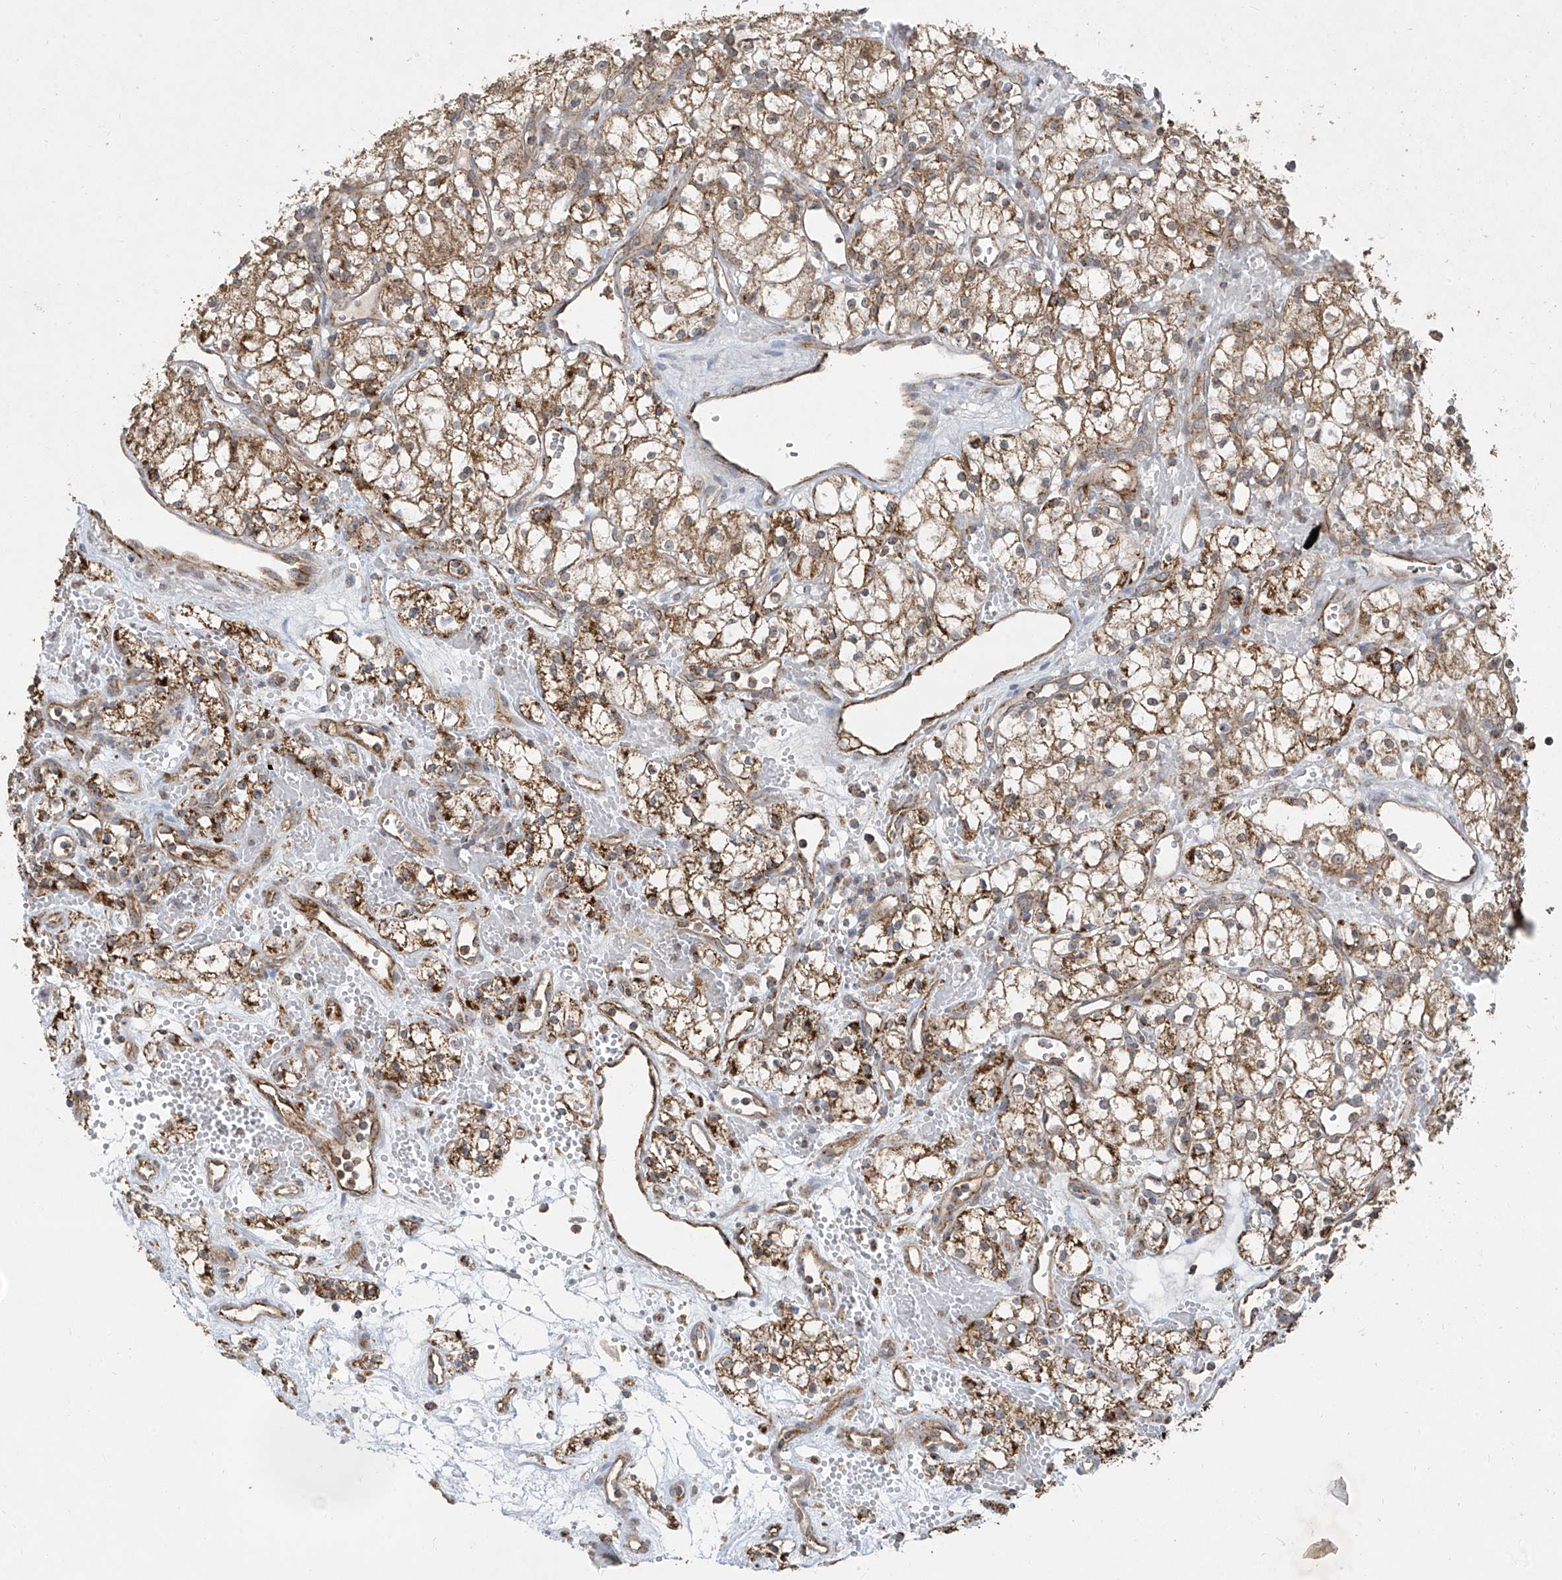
{"staining": {"intensity": "moderate", "quantity": ">75%", "location": "cytoplasmic/membranous"}, "tissue": "renal cancer", "cell_type": "Tumor cells", "image_type": "cancer", "snomed": [{"axis": "morphology", "description": "Adenocarcinoma, NOS"}, {"axis": "topography", "description": "Kidney"}], "caption": "Immunohistochemical staining of adenocarcinoma (renal) displays moderate cytoplasmic/membranous protein positivity in approximately >75% of tumor cells.", "gene": "UQCC1", "patient": {"sex": "male", "age": 59}}